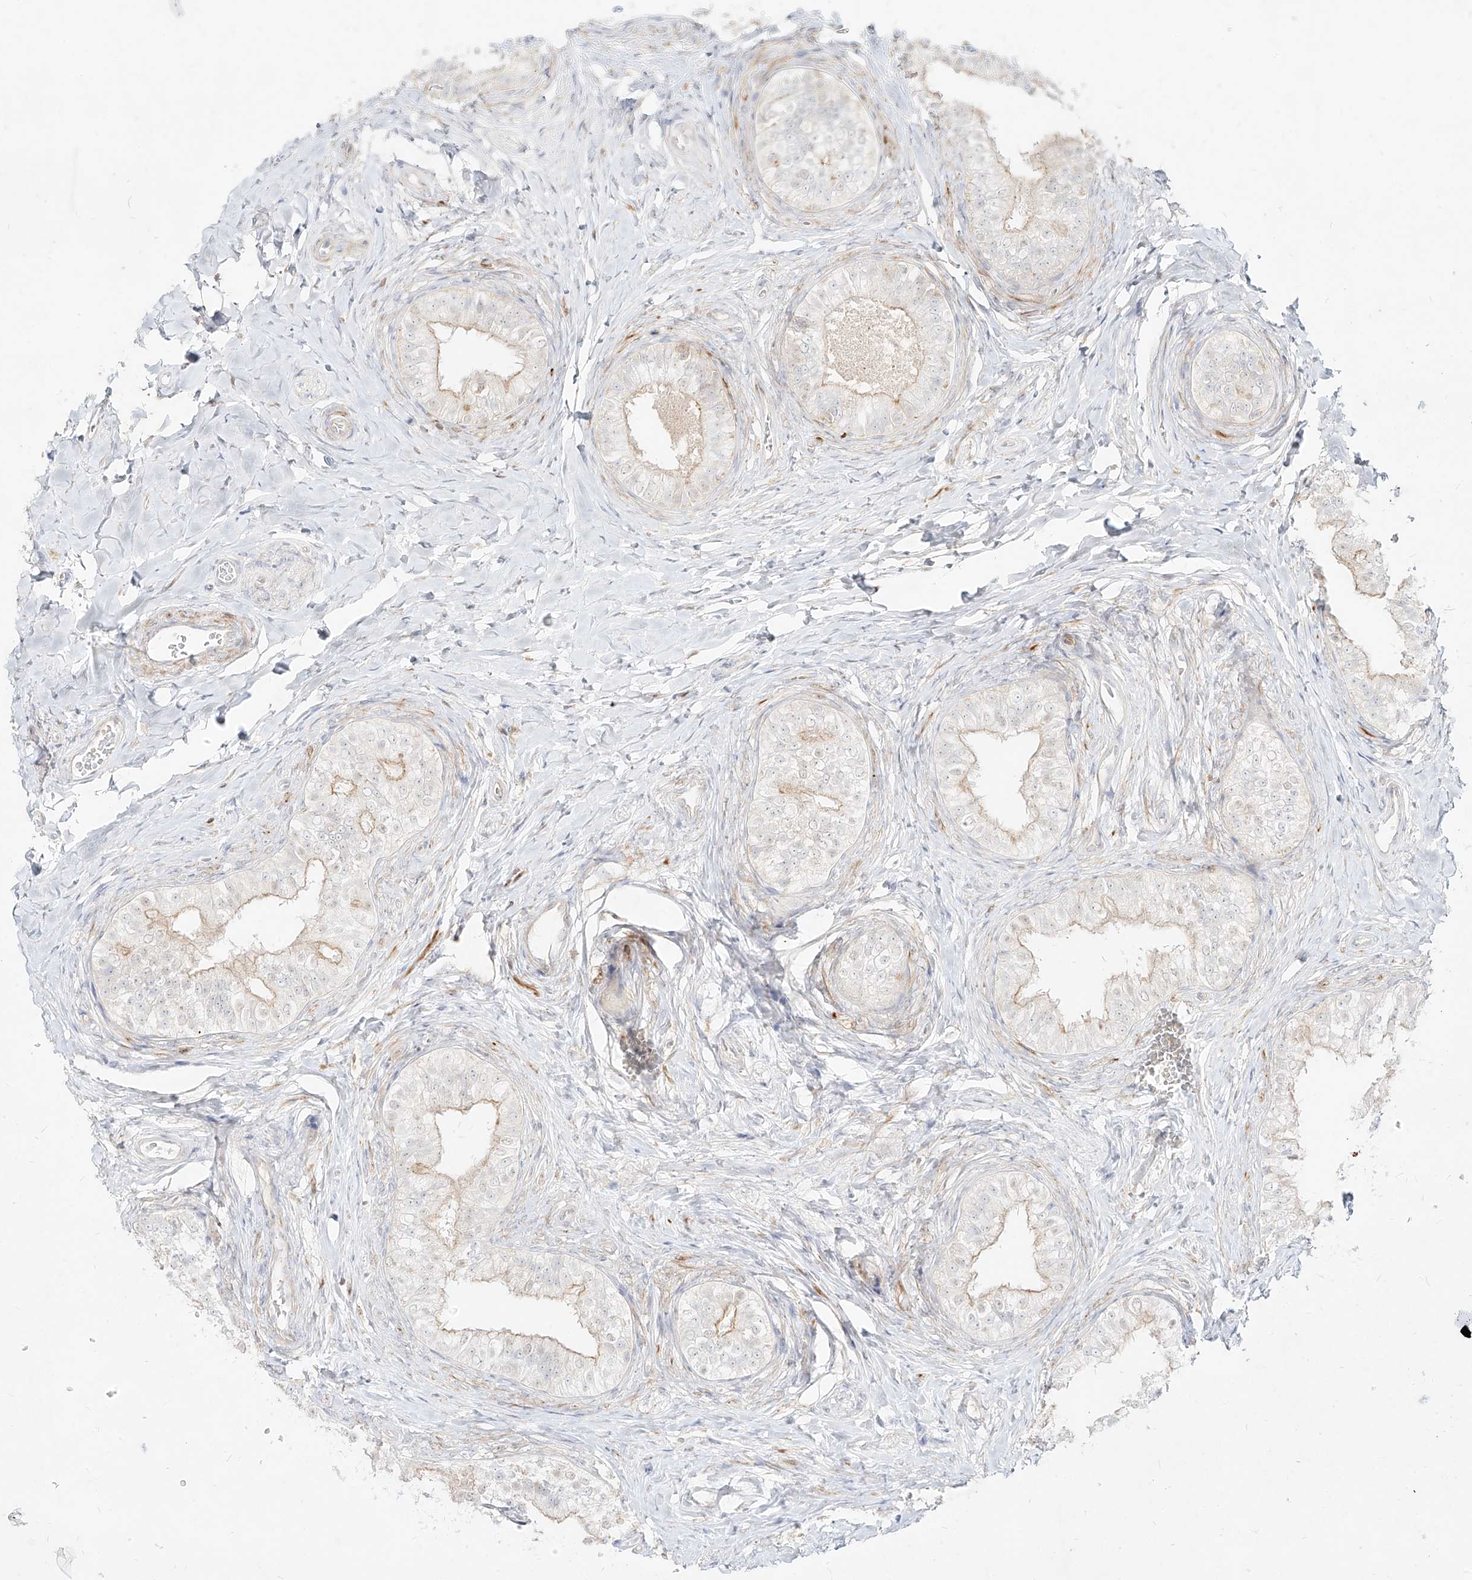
{"staining": {"intensity": "weak", "quantity": "25%-75%", "location": "cytoplasmic/membranous"}, "tissue": "epididymis", "cell_type": "Glandular cells", "image_type": "normal", "snomed": [{"axis": "morphology", "description": "Normal tissue, NOS"}, {"axis": "topography", "description": "Epididymis"}], "caption": "Protein expression analysis of normal human epididymis reveals weak cytoplasmic/membranous expression in about 25%-75% of glandular cells. The protein is shown in brown color, while the nuclei are stained blue.", "gene": "SLC2A12", "patient": {"sex": "male", "age": 49}}